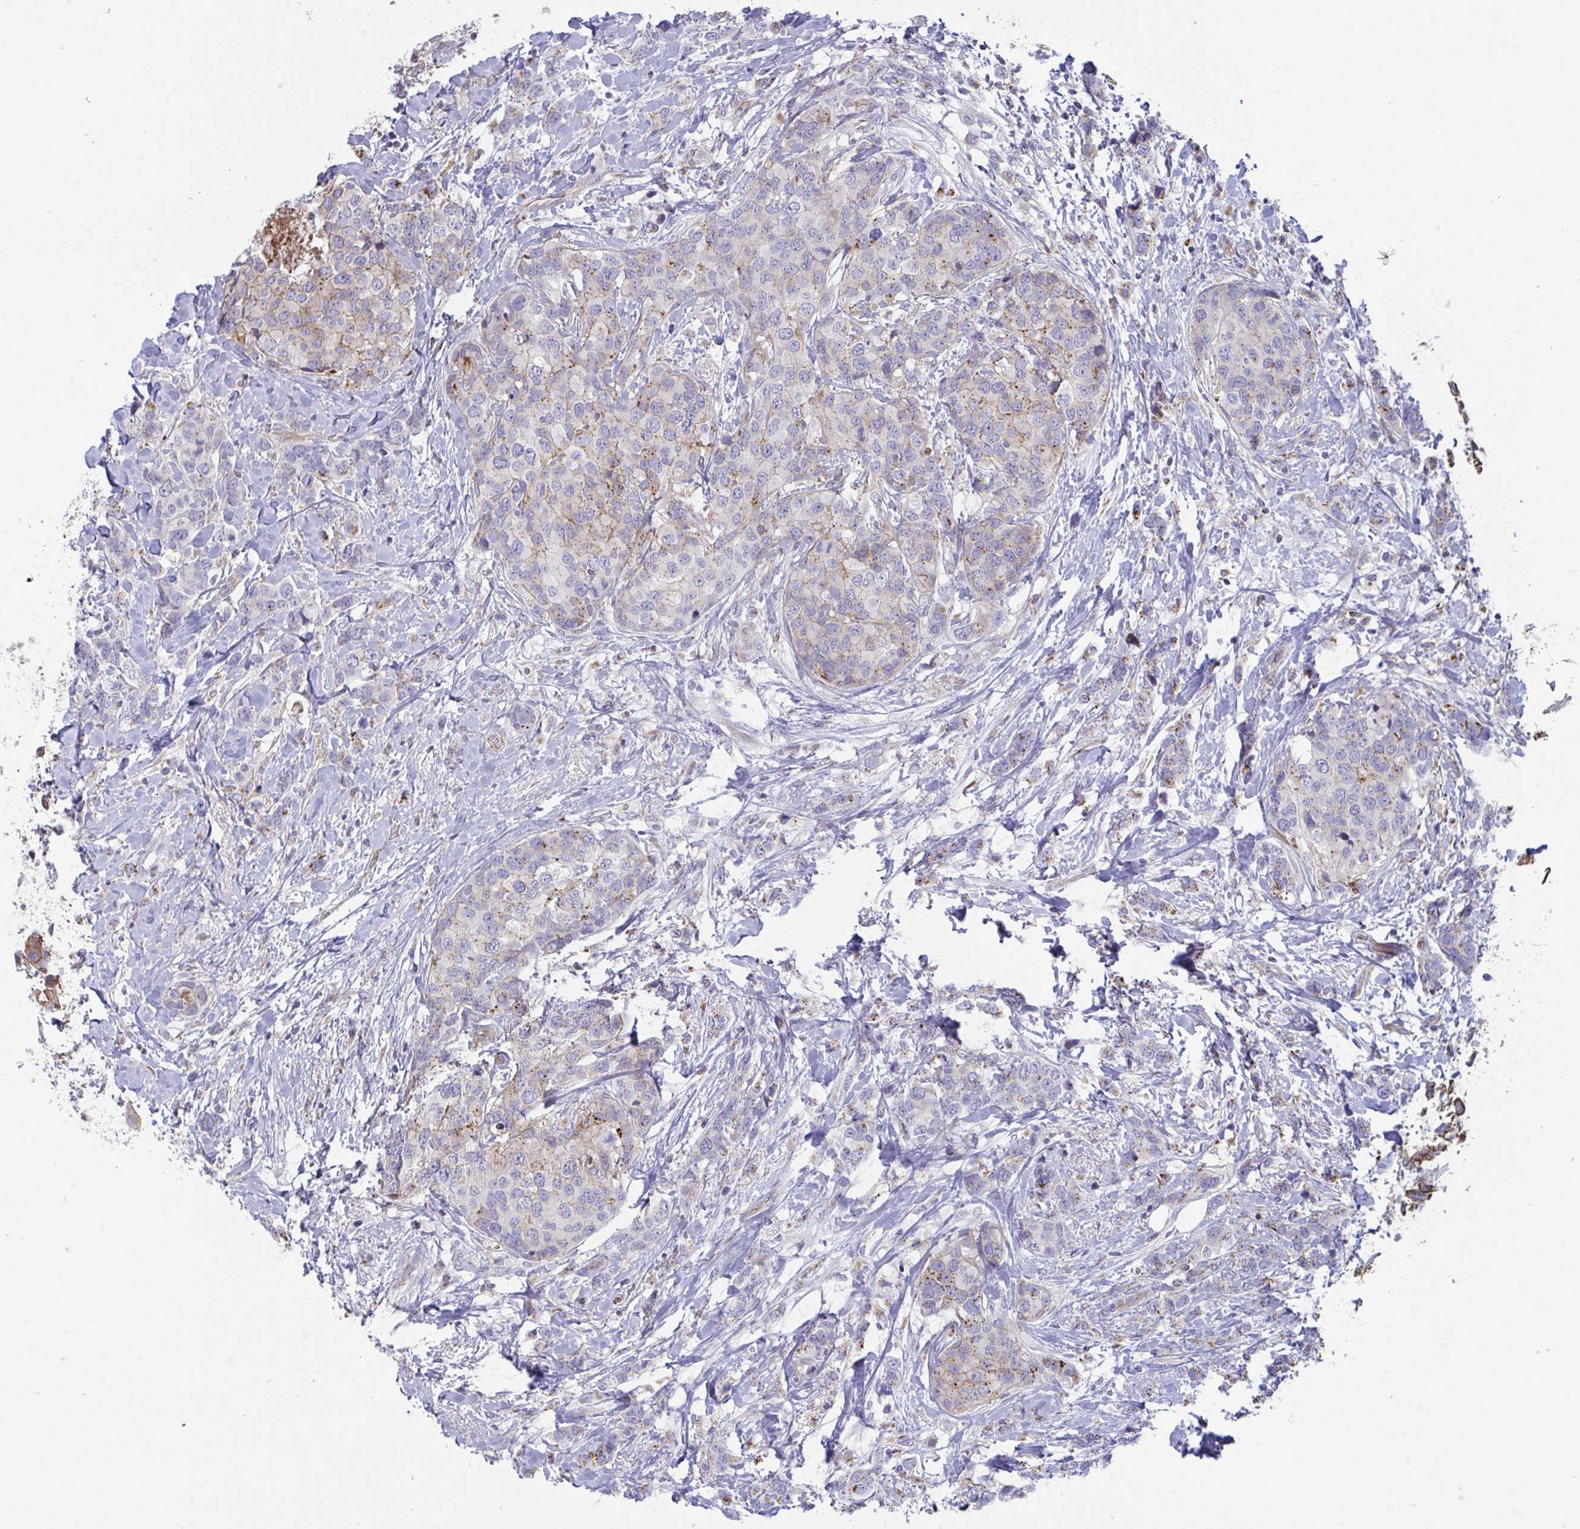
{"staining": {"intensity": "weak", "quantity": "25%-75%", "location": "cytoplasmic/membranous"}, "tissue": "breast cancer", "cell_type": "Tumor cells", "image_type": "cancer", "snomed": [{"axis": "morphology", "description": "Lobular carcinoma"}, {"axis": "topography", "description": "Breast"}], "caption": "Immunohistochemistry (IHC) photomicrograph of lobular carcinoma (breast) stained for a protein (brown), which displays low levels of weak cytoplasmic/membranous expression in approximately 25%-75% of tumor cells.", "gene": "SLC9A6", "patient": {"sex": "female", "age": 59}}